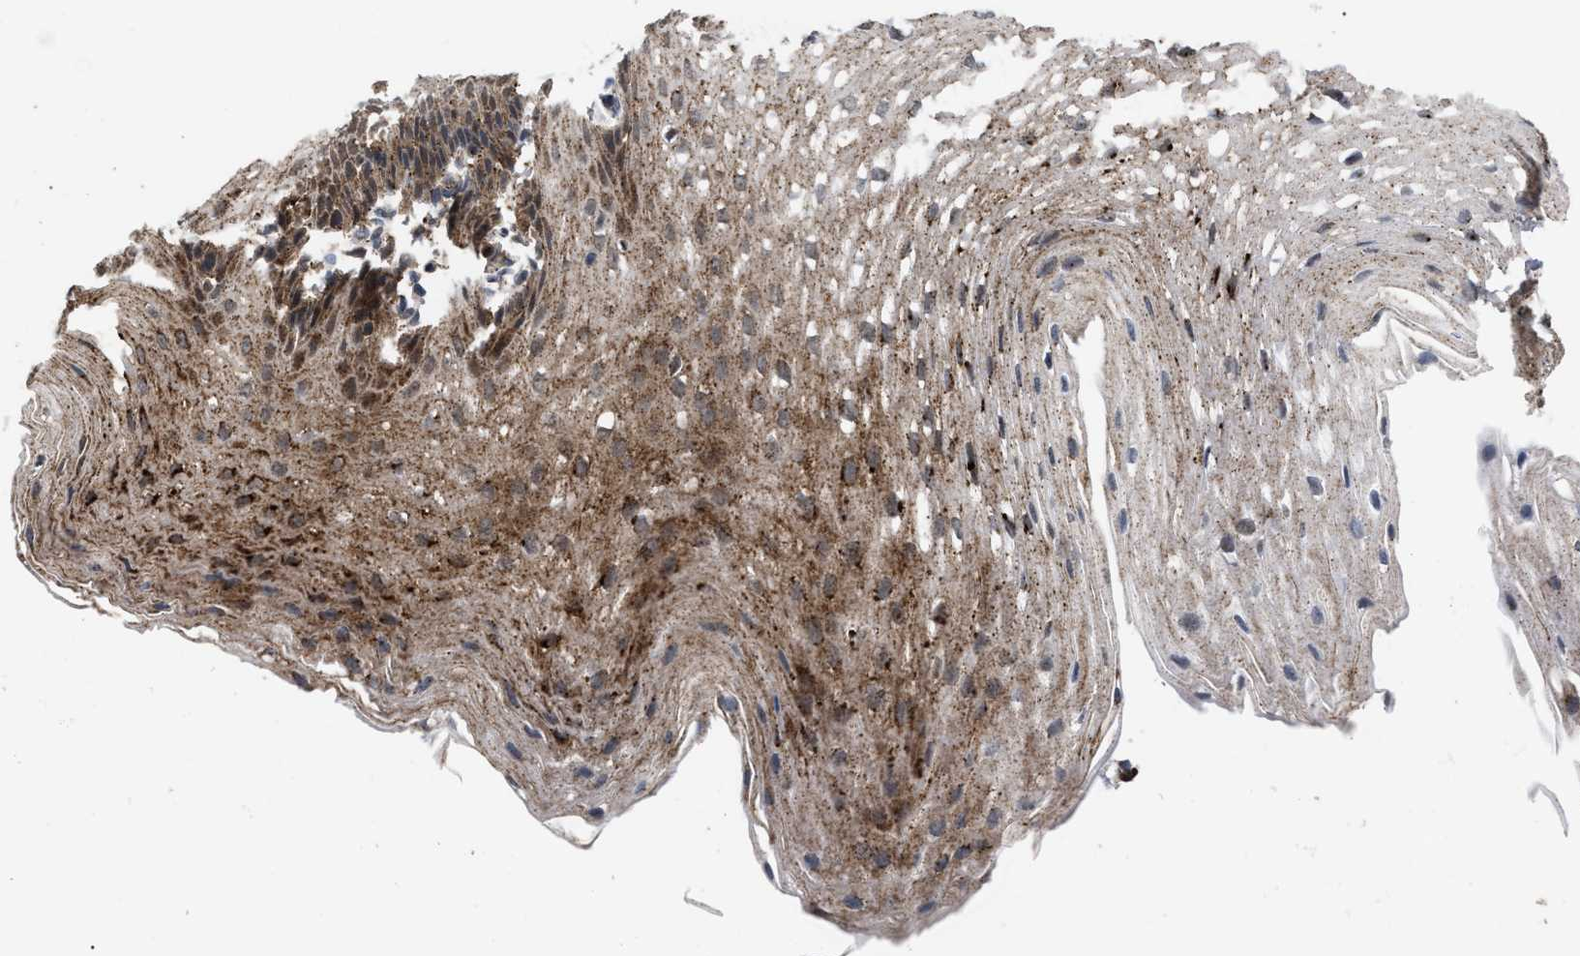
{"staining": {"intensity": "moderate", "quantity": ">75%", "location": "cytoplasmic/membranous"}, "tissue": "esophagus", "cell_type": "Squamous epithelial cells", "image_type": "normal", "snomed": [{"axis": "morphology", "description": "Normal tissue, NOS"}, {"axis": "topography", "description": "Esophagus"}], "caption": "Protein expression by immunohistochemistry exhibits moderate cytoplasmic/membranous positivity in approximately >75% of squamous epithelial cells in benign esophagus. The protein of interest is shown in brown color, while the nuclei are stained blue.", "gene": "UPF1", "patient": {"sex": "male", "age": 48}}